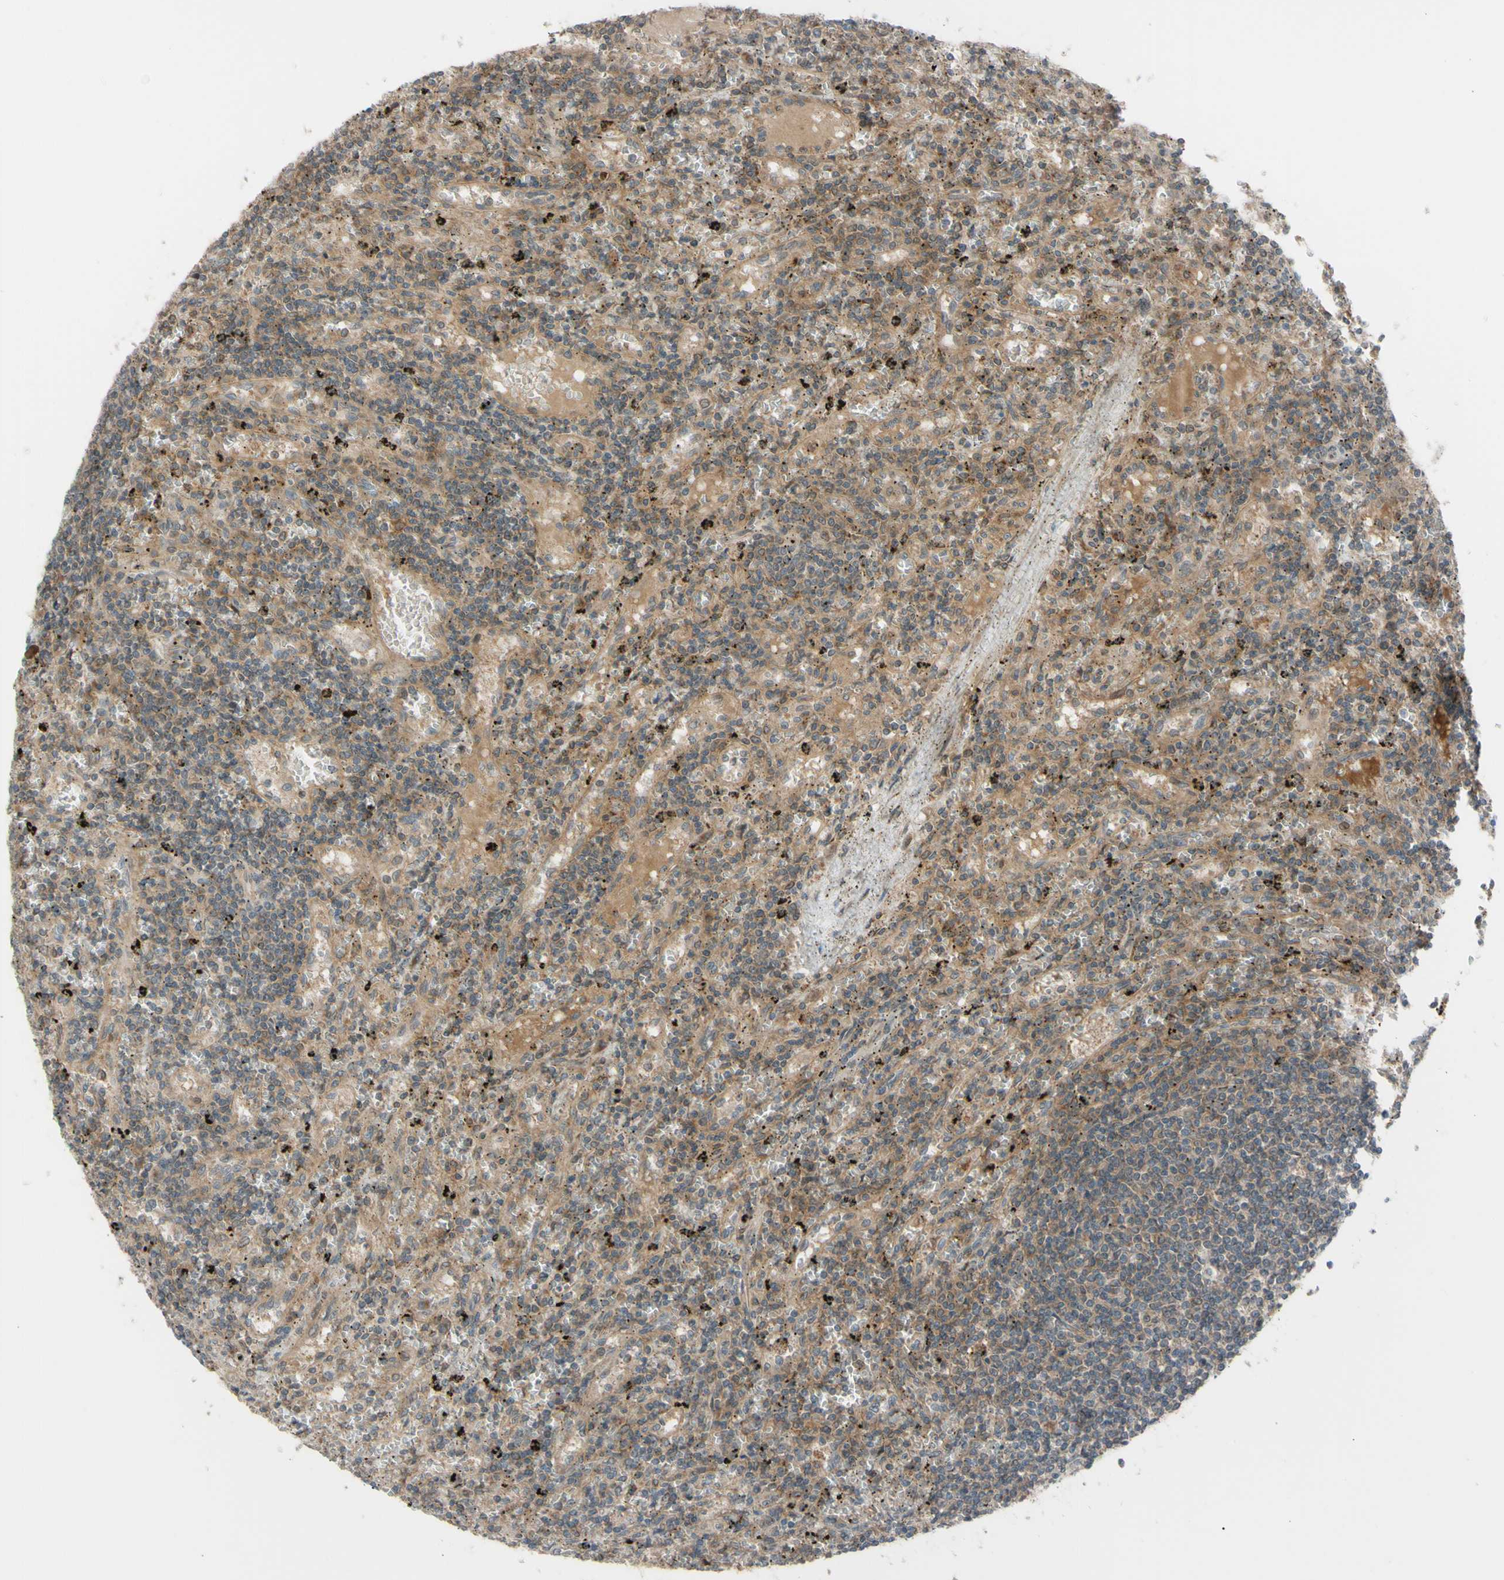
{"staining": {"intensity": "weak", "quantity": "25%-75%", "location": "cytoplasmic/membranous"}, "tissue": "lymphoma", "cell_type": "Tumor cells", "image_type": "cancer", "snomed": [{"axis": "morphology", "description": "Malignant lymphoma, non-Hodgkin's type, Low grade"}, {"axis": "topography", "description": "Spleen"}], "caption": "Lymphoma was stained to show a protein in brown. There is low levels of weak cytoplasmic/membranous staining in approximately 25%-75% of tumor cells.", "gene": "FLII", "patient": {"sex": "male", "age": 76}}